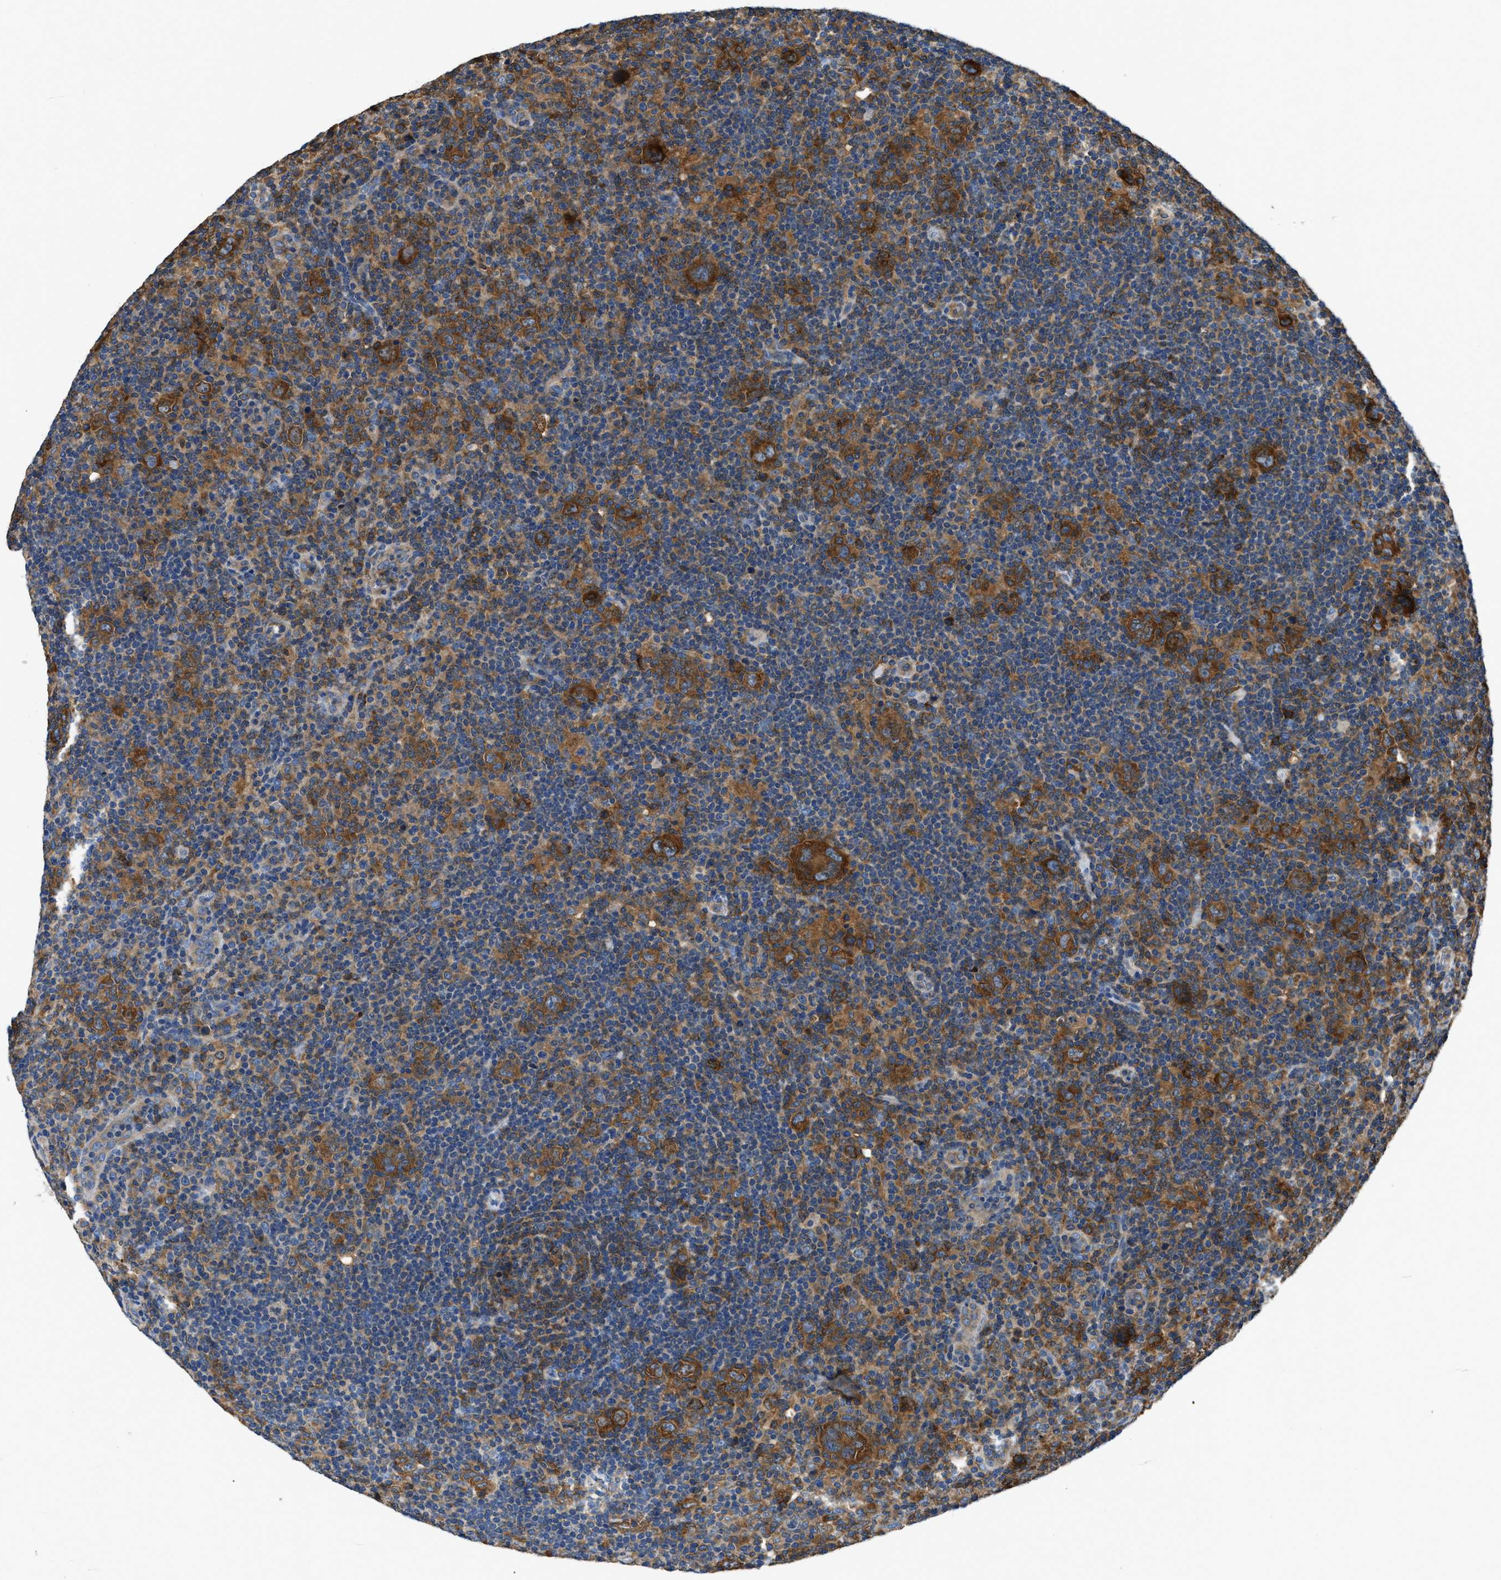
{"staining": {"intensity": "strong", "quantity": "25%-75%", "location": "cytoplasmic/membranous"}, "tissue": "lymphoma", "cell_type": "Tumor cells", "image_type": "cancer", "snomed": [{"axis": "morphology", "description": "Hodgkin's disease, NOS"}, {"axis": "topography", "description": "Lymph node"}], "caption": "A histopathology image of human lymphoma stained for a protein displays strong cytoplasmic/membranous brown staining in tumor cells.", "gene": "PKM", "patient": {"sex": "female", "age": 57}}